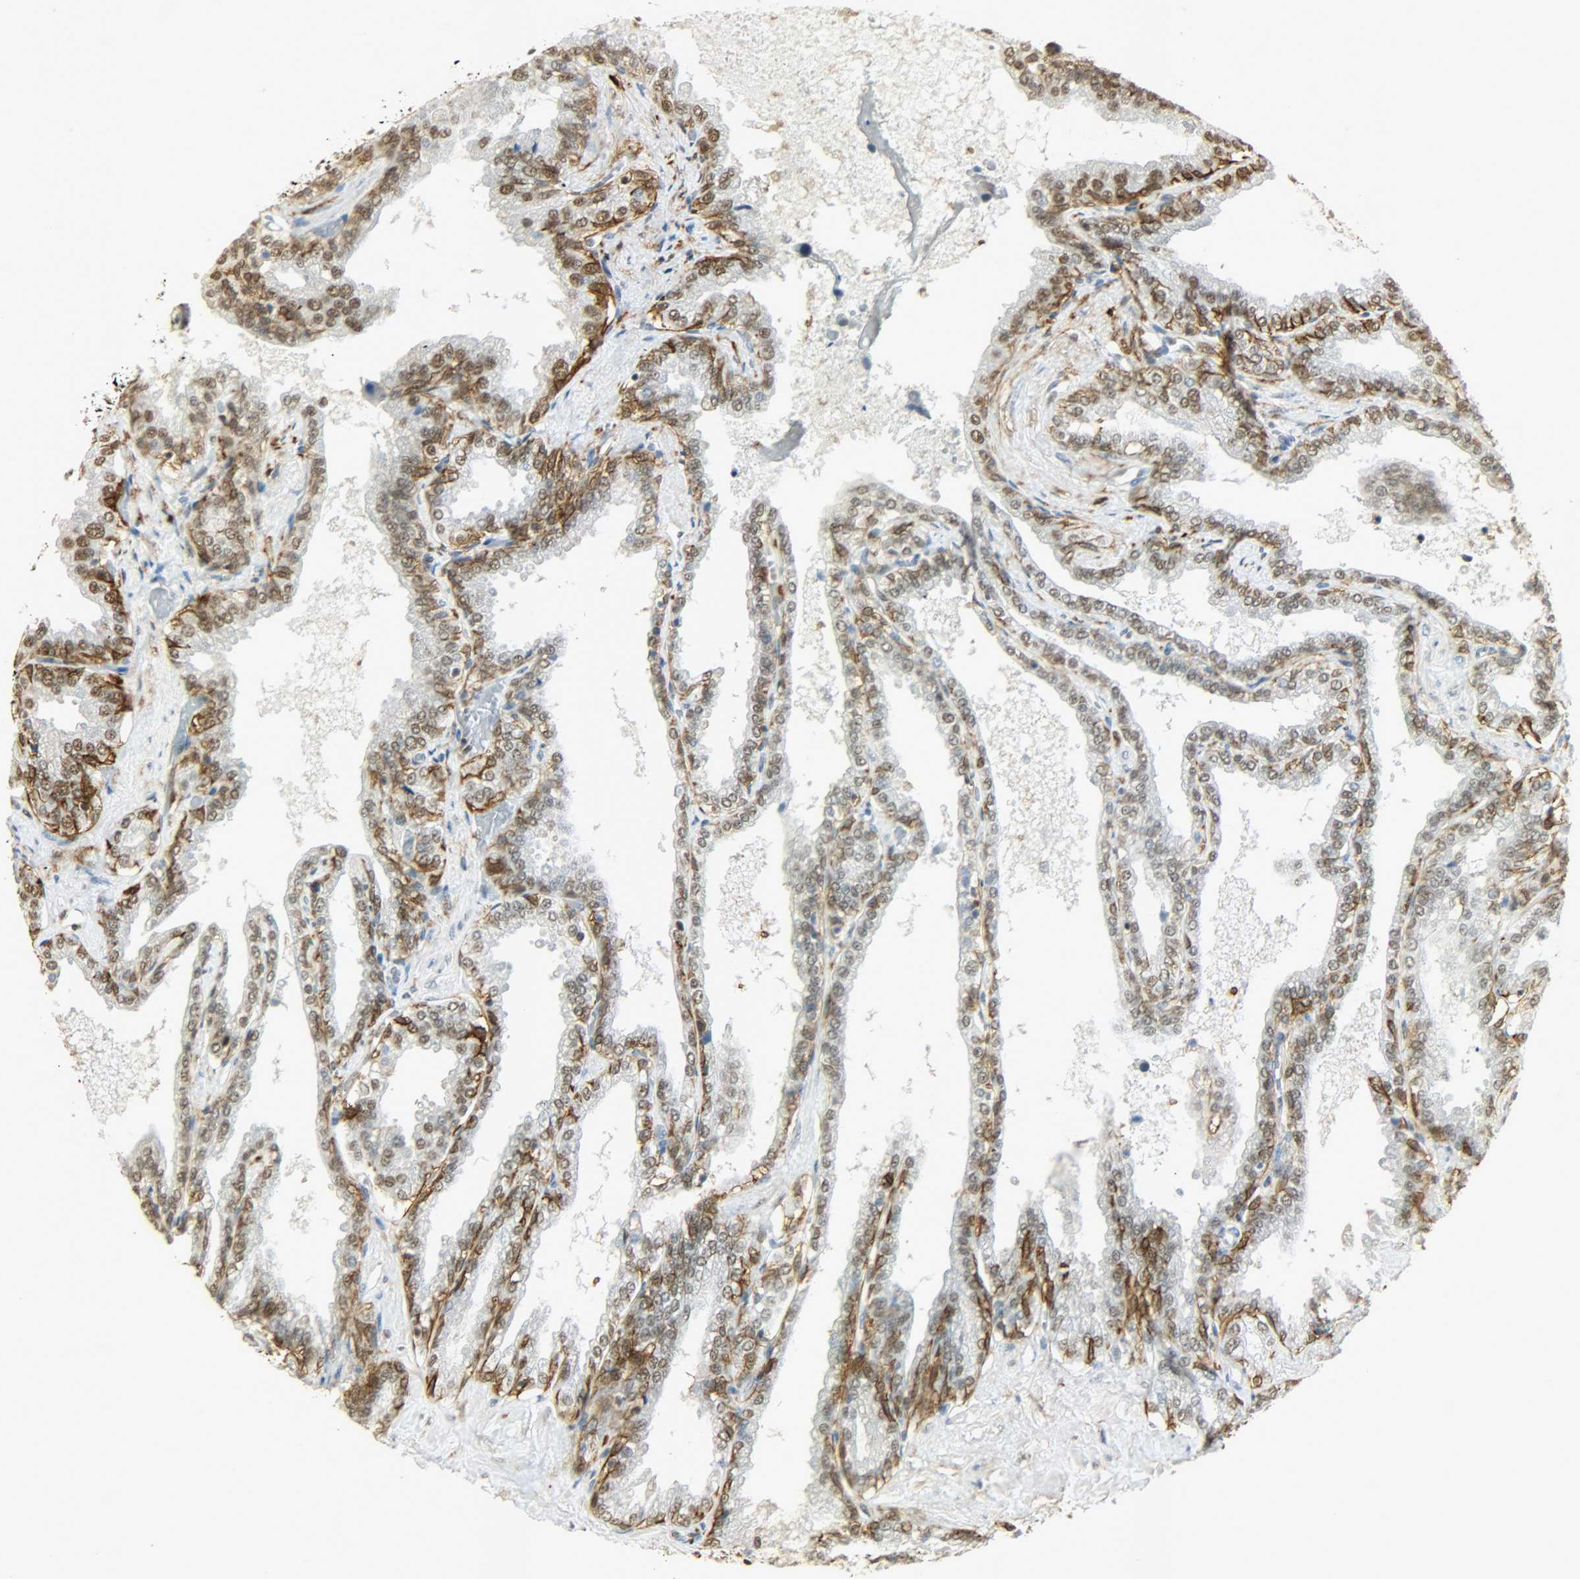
{"staining": {"intensity": "moderate", "quantity": ">75%", "location": "nuclear"}, "tissue": "seminal vesicle", "cell_type": "Glandular cells", "image_type": "normal", "snomed": [{"axis": "morphology", "description": "Normal tissue, NOS"}, {"axis": "topography", "description": "Seminal veicle"}], "caption": "Immunohistochemical staining of benign human seminal vesicle reveals medium levels of moderate nuclear staining in about >75% of glandular cells. Nuclei are stained in blue.", "gene": "NGFR", "patient": {"sex": "male", "age": 46}}